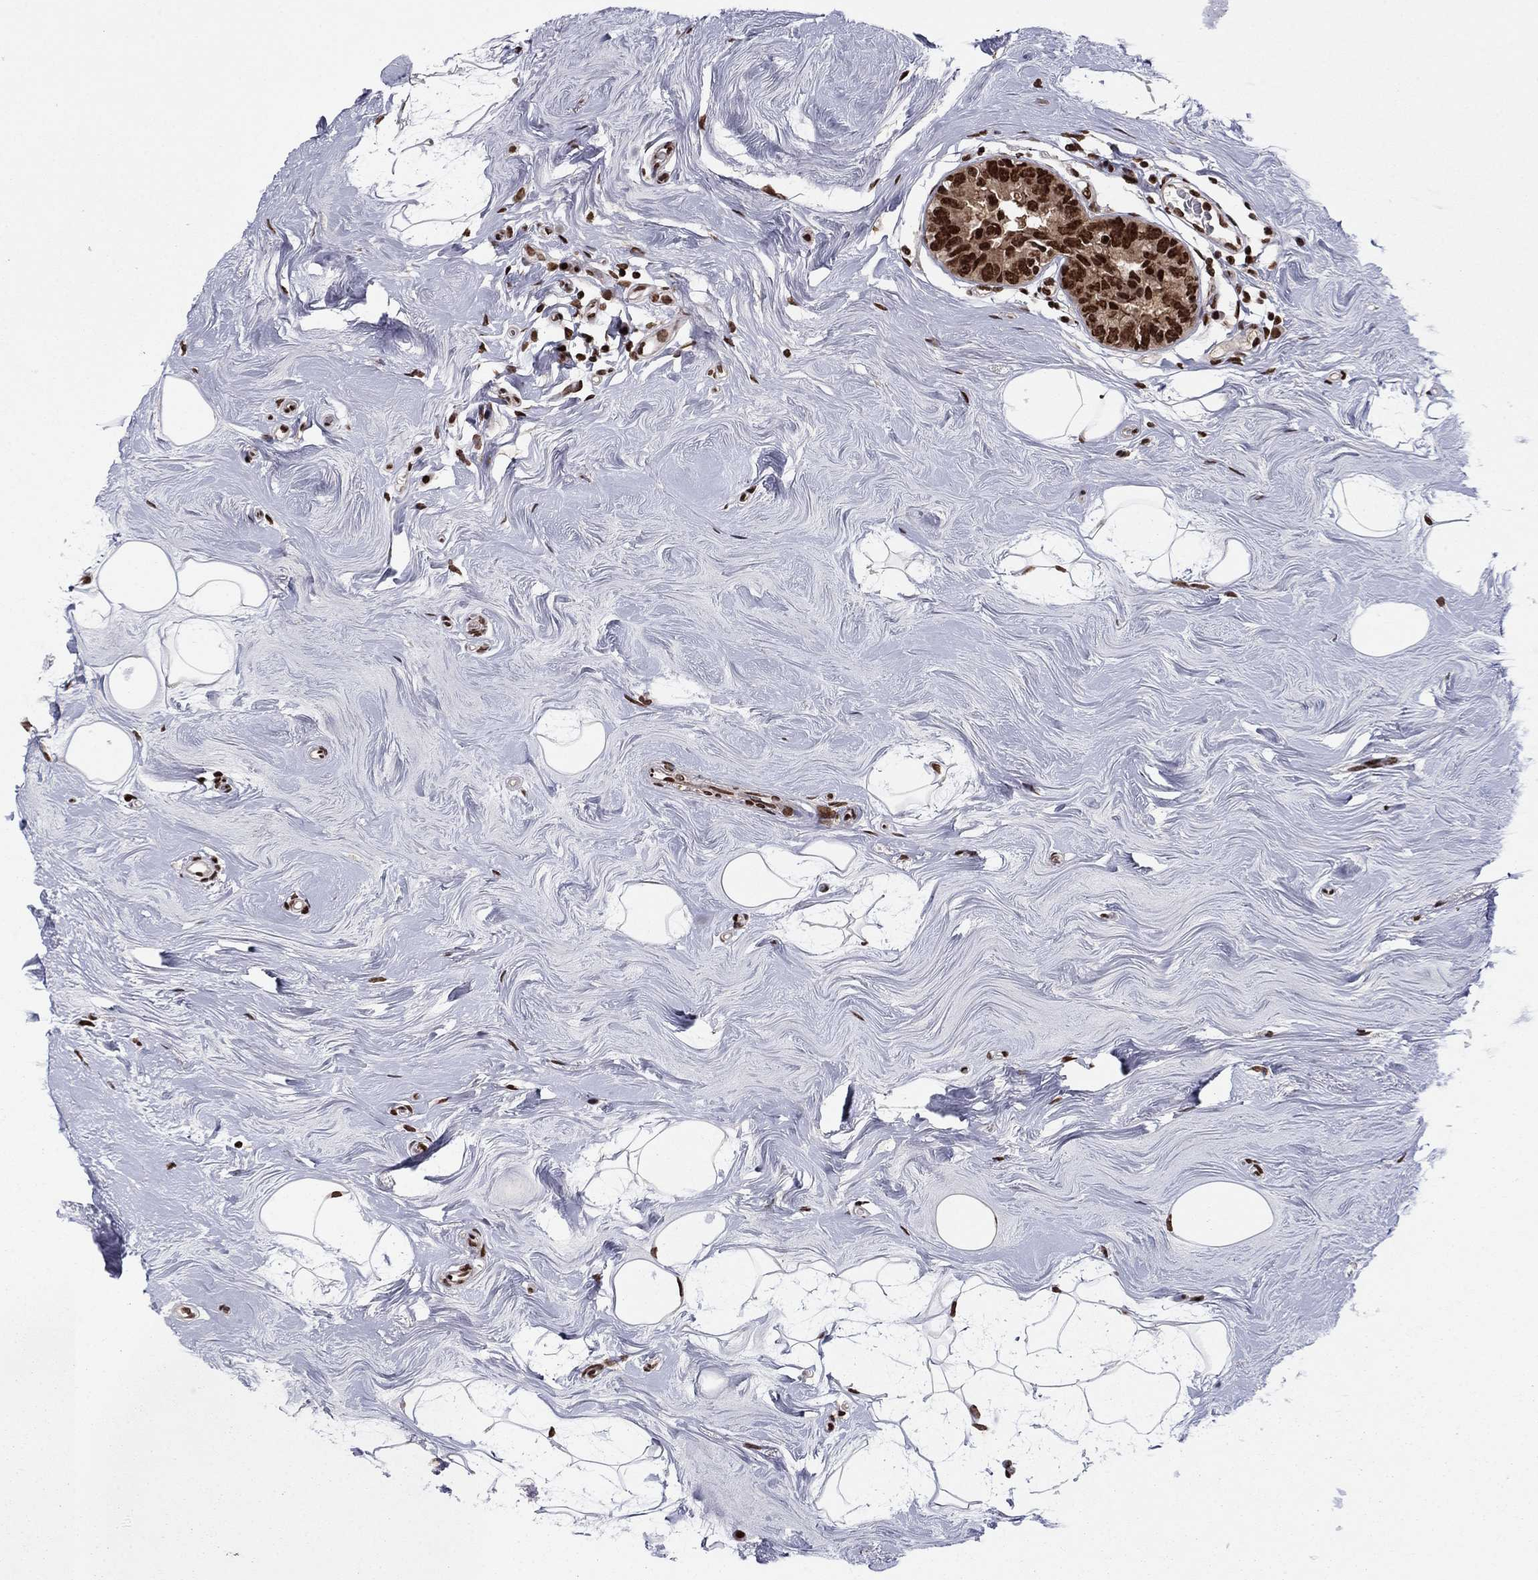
{"staining": {"intensity": "strong", "quantity": ">75%", "location": "nuclear"}, "tissue": "breast cancer", "cell_type": "Tumor cells", "image_type": "cancer", "snomed": [{"axis": "morphology", "description": "Duct carcinoma"}, {"axis": "topography", "description": "Breast"}], "caption": "An immunohistochemistry (IHC) micrograph of neoplastic tissue is shown. Protein staining in brown highlights strong nuclear positivity in breast cancer within tumor cells.", "gene": "USP54", "patient": {"sex": "female", "age": 55}}